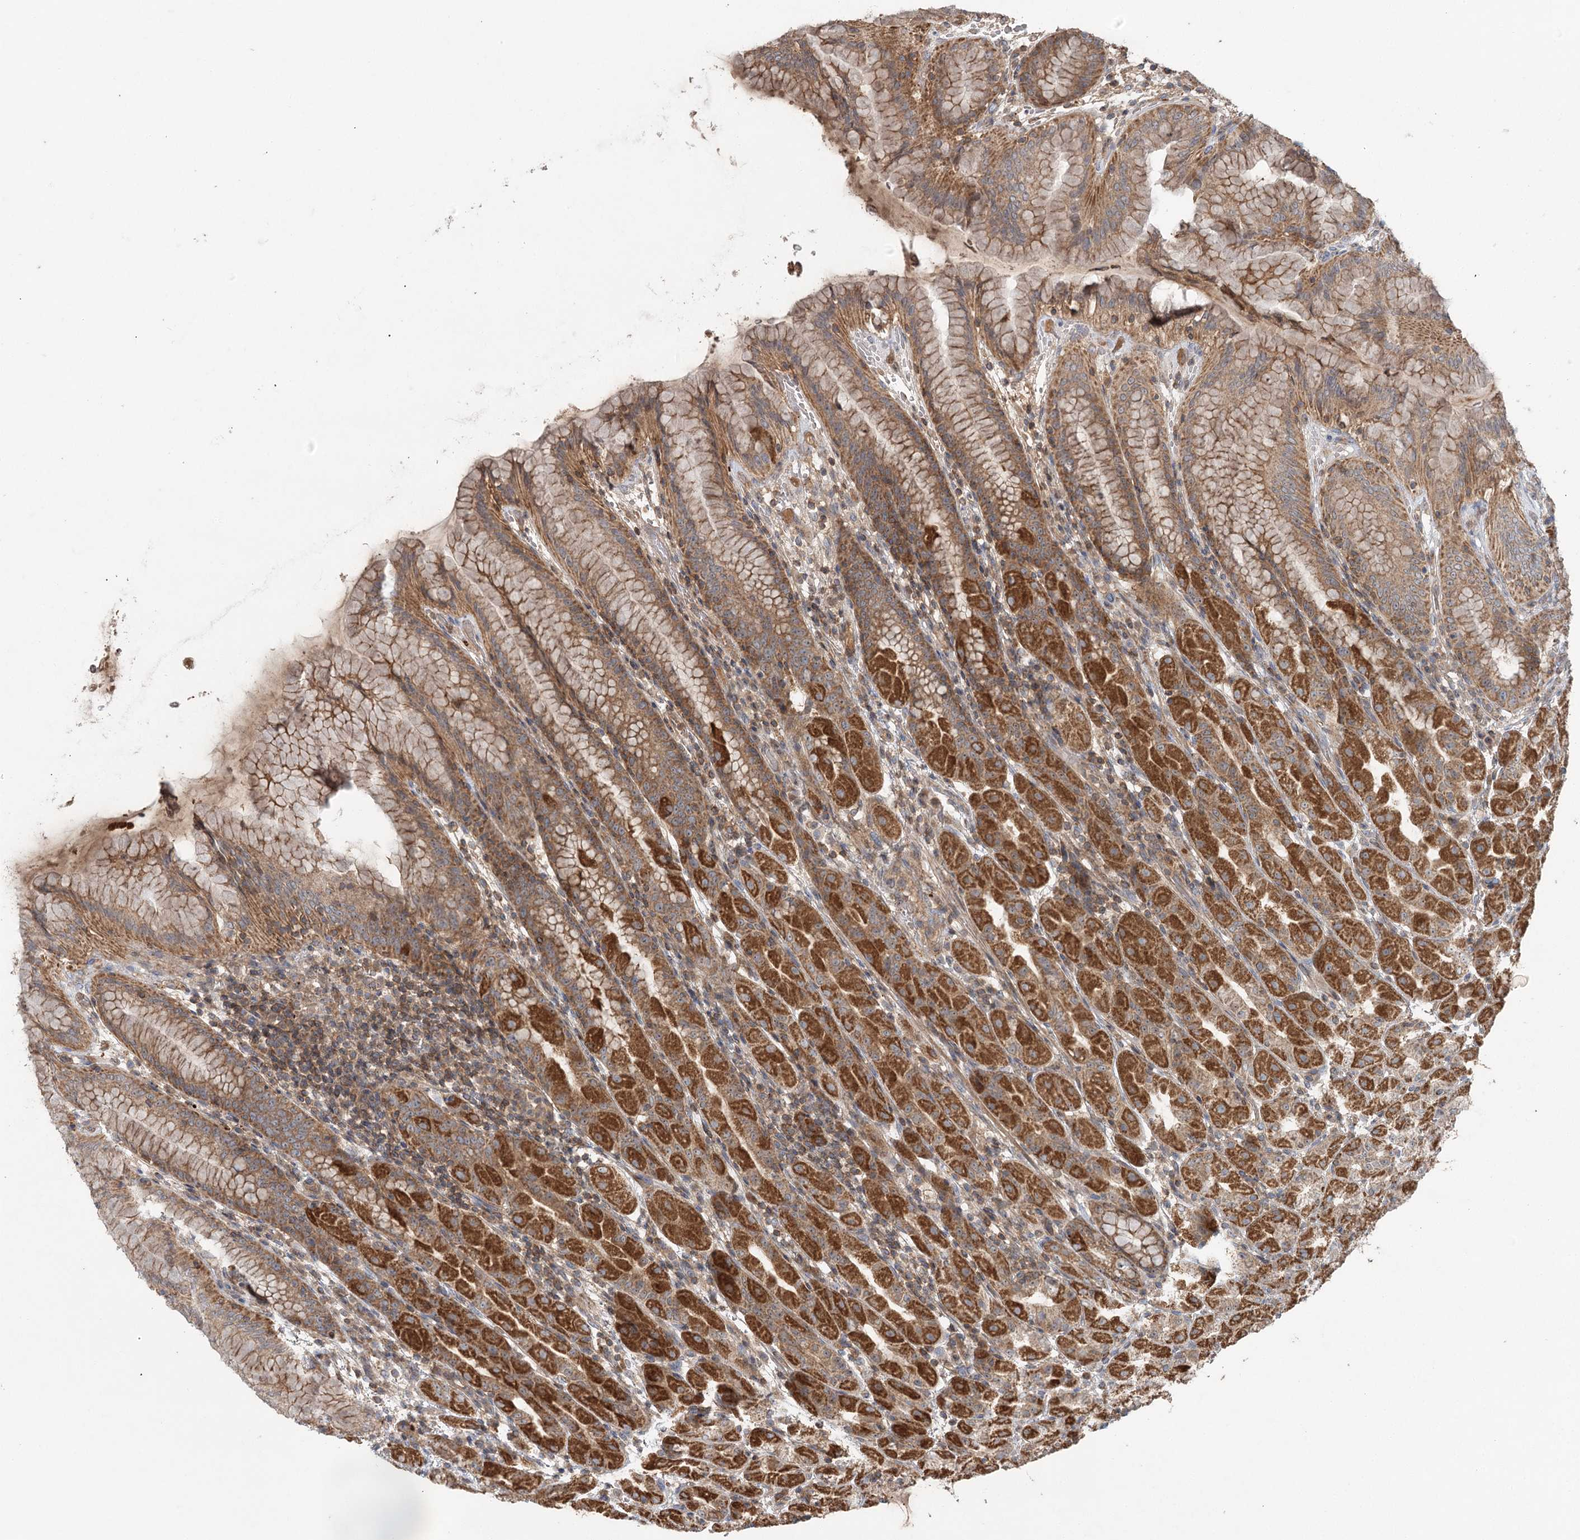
{"staining": {"intensity": "strong", "quantity": "25%-75%", "location": "cytoplasmic/membranous"}, "tissue": "stomach", "cell_type": "Glandular cells", "image_type": "normal", "snomed": [{"axis": "morphology", "description": "Normal tissue, NOS"}, {"axis": "topography", "description": "Stomach"}], "caption": "The image reveals staining of normal stomach, revealing strong cytoplasmic/membranous protein positivity (brown color) within glandular cells.", "gene": "ENSG00000273217", "patient": {"sex": "female", "age": 79}}